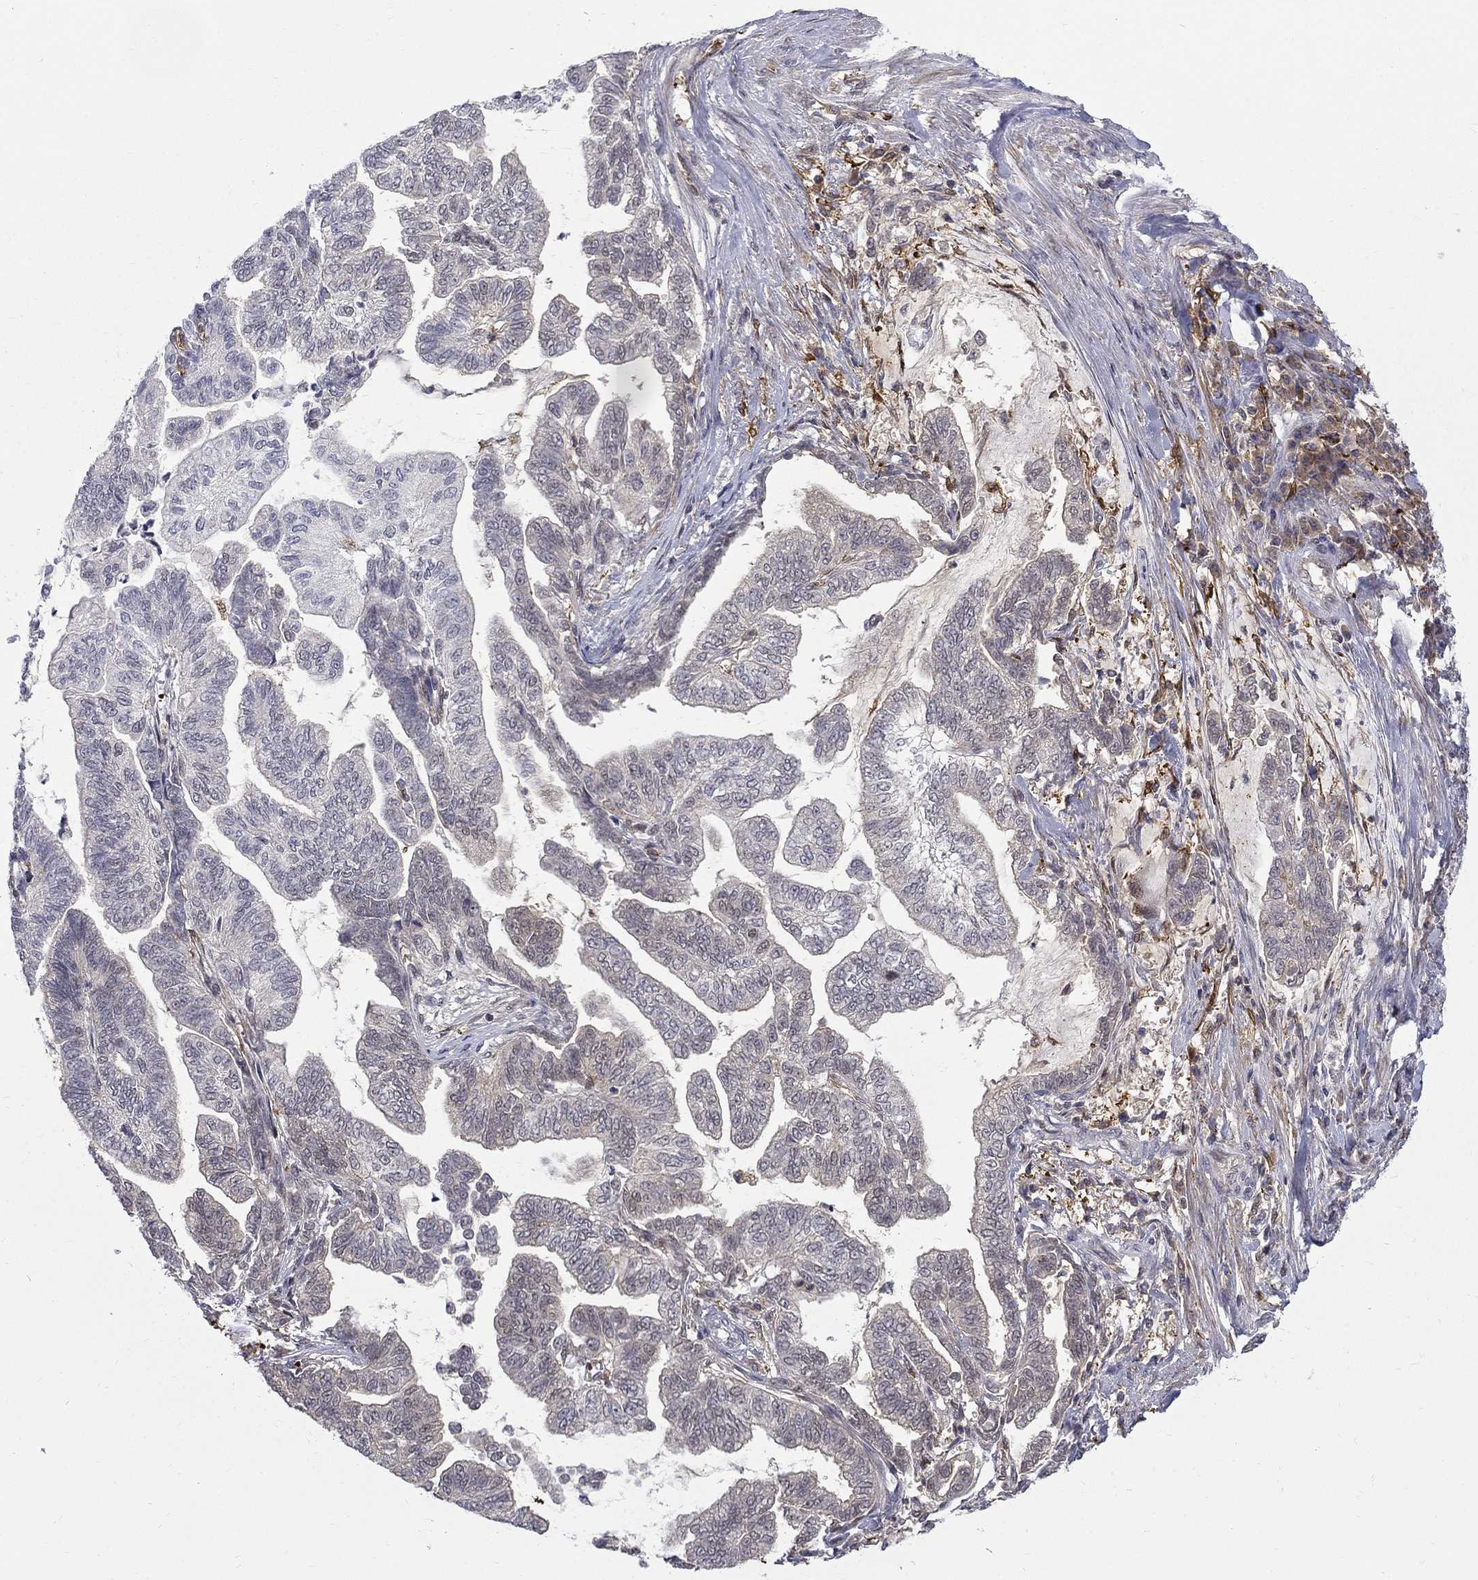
{"staining": {"intensity": "weak", "quantity": "<25%", "location": "cytoplasmic/membranous,nuclear"}, "tissue": "stomach cancer", "cell_type": "Tumor cells", "image_type": "cancer", "snomed": [{"axis": "morphology", "description": "Adenocarcinoma, NOS"}, {"axis": "topography", "description": "Stomach"}], "caption": "An immunohistochemistry (IHC) histopathology image of stomach cancer (adenocarcinoma) is shown. There is no staining in tumor cells of stomach cancer (adenocarcinoma).", "gene": "PCBP3", "patient": {"sex": "male", "age": 83}}